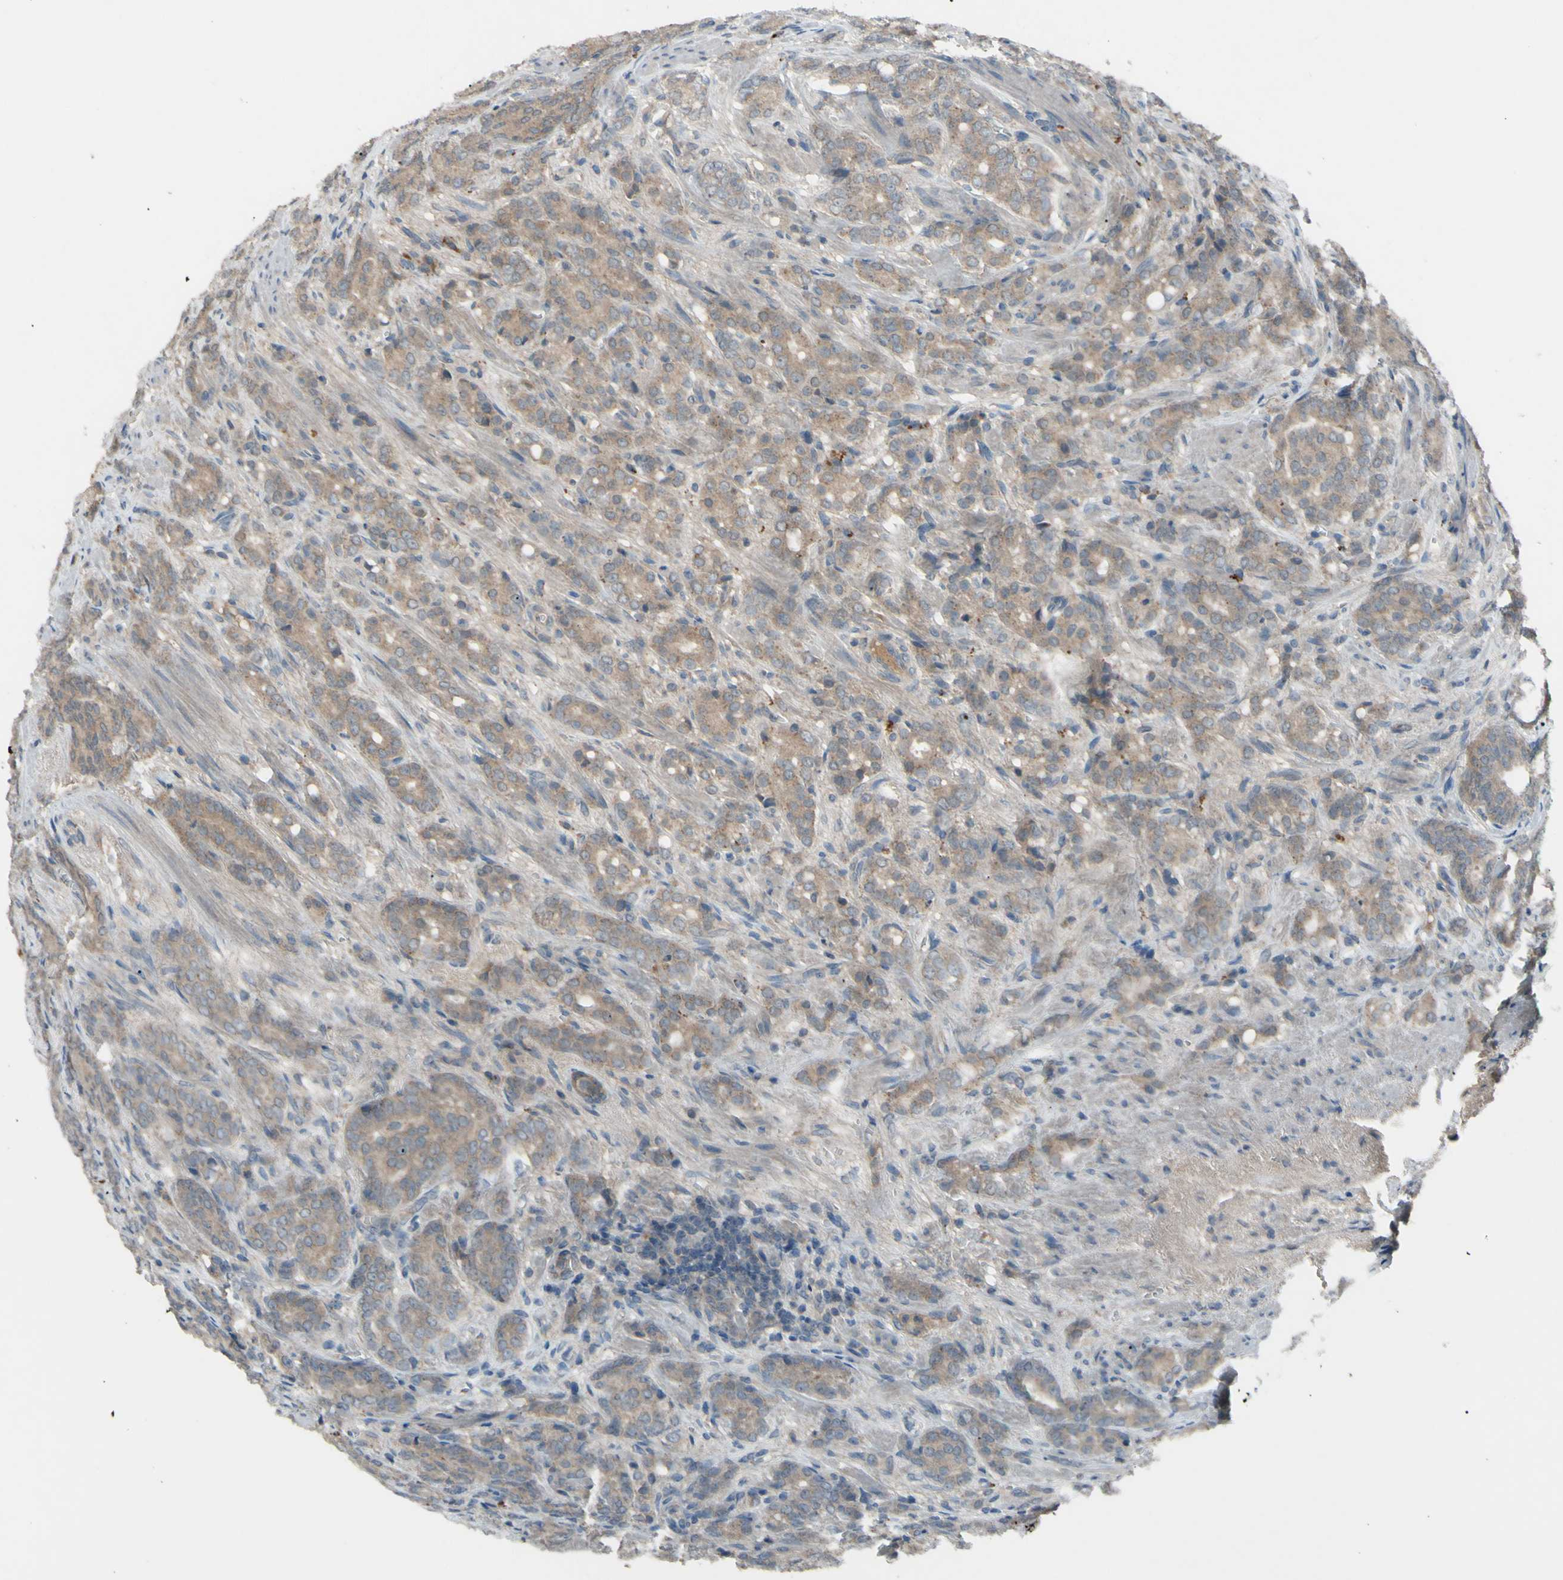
{"staining": {"intensity": "moderate", "quantity": ">75%", "location": "cytoplasmic/membranous"}, "tissue": "prostate cancer", "cell_type": "Tumor cells", "image_type": "cancer", "snomed": [{"axis": "morphology", "description": "Adenocarcinoma, High grade"}, {"axis": "topography", "description": "Prostate"}], "caption": "Immunohistochemical staining of adenocarcinoma (high-grade) (prostate) shows moderate cytoplasmic/membranous protein staining in about >75% of tumor cells. Using DAB (brown) and hematoxylin (blue) stains, captured at high magnification using brightfield microscopy.", "gene": "AFP", "patient": {"sex": "male", "age": 64}}